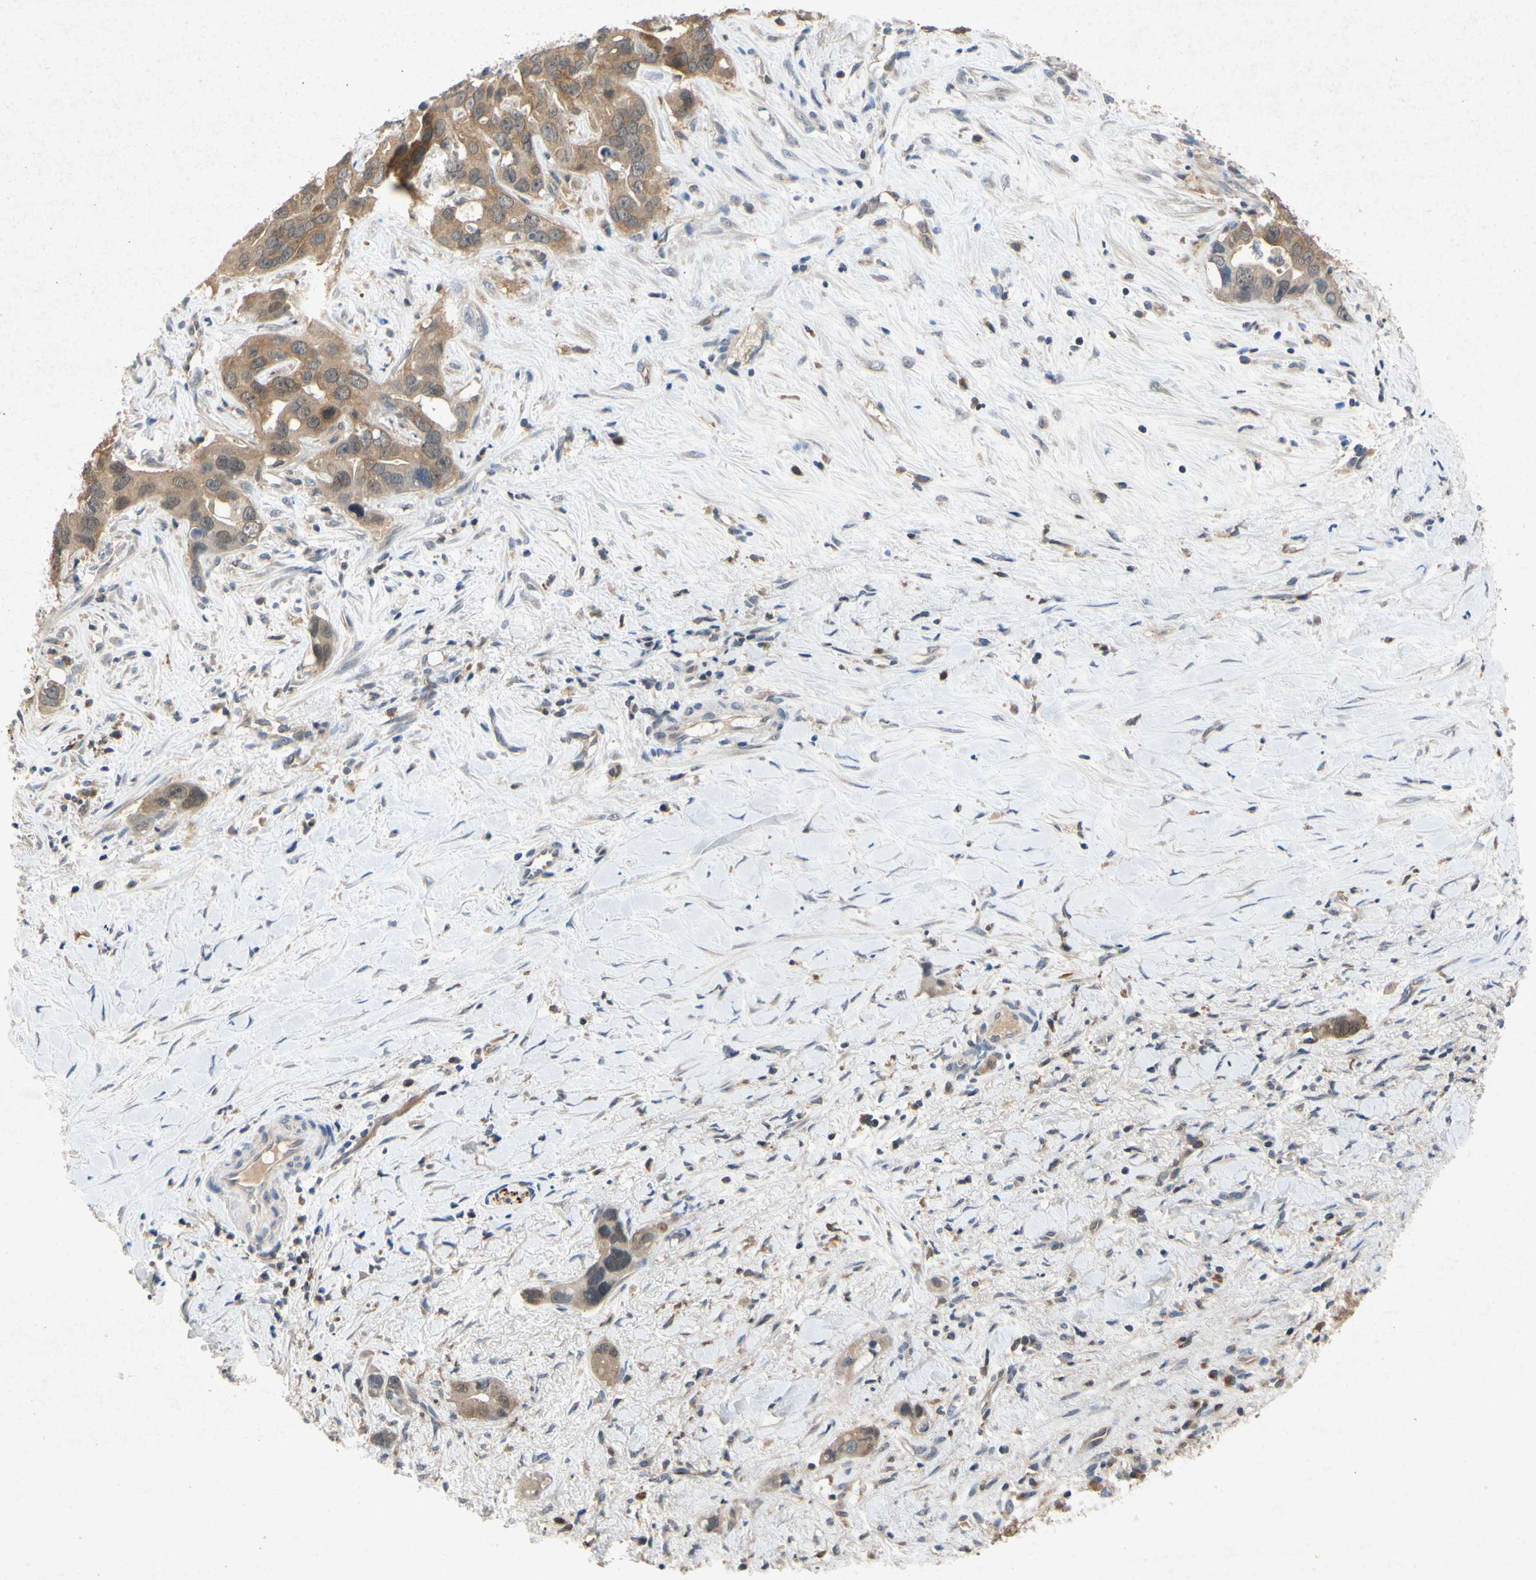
{"staining": {"intensity": "moderate", "quantity": ">75%", "location": "cytoplasmic/membranous"}, "tissue": "liver cancer", "cell_type": "Tumor cells", "image_type": "cancer", "snomed": [{"axis": "morphology", "description": "Cholangiocarcinoma"}, {"axis": "topography", "description": "Liver"}], "caption": "Cholangiocarcinoma (liver) stained with a protein marker displays moderate staining in tumor cells.", "gene": "RPS6KA1", "patient": {"sex": "female", "age": 65}}